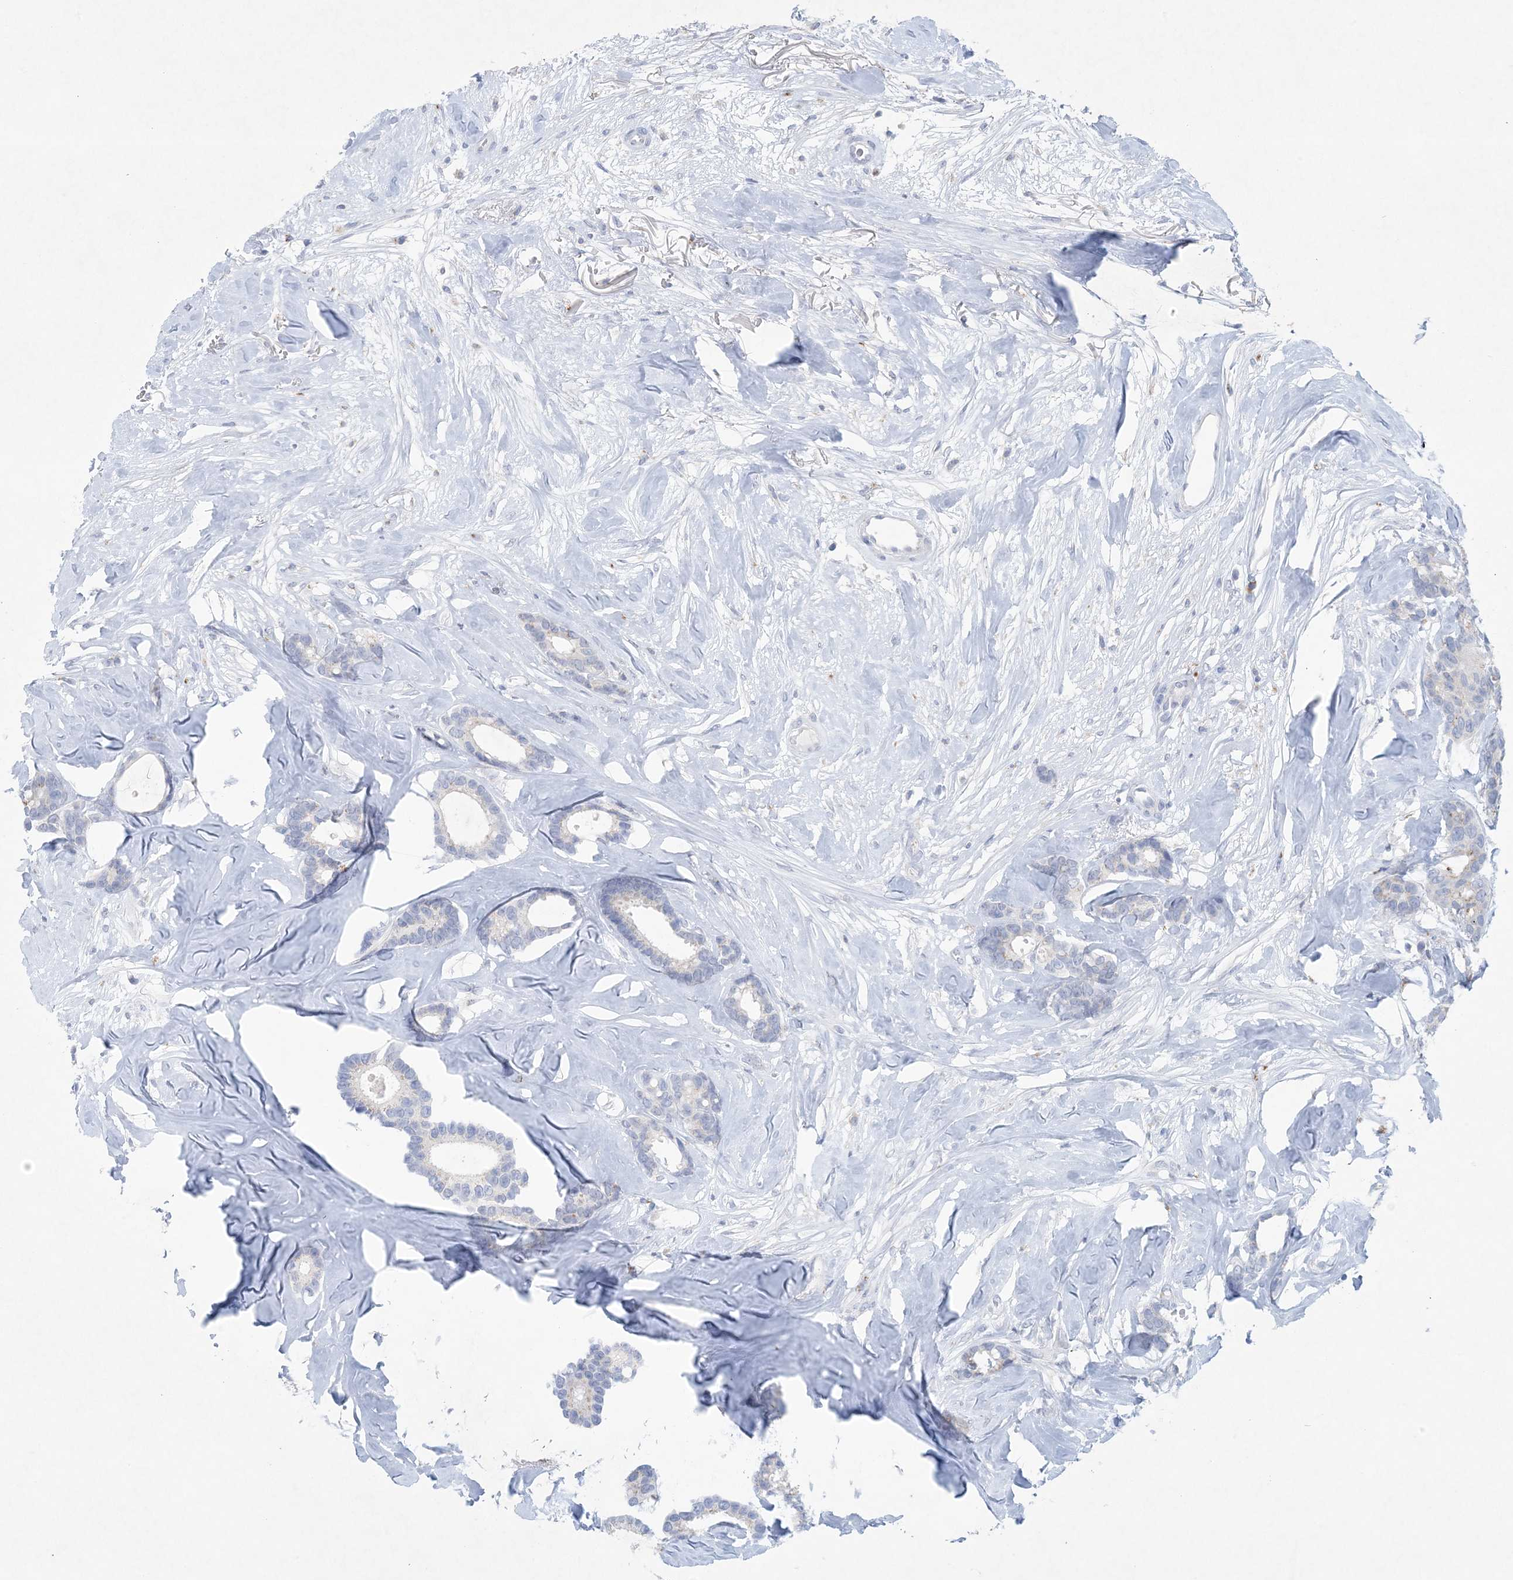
{"staining": {"intensity": "negative", "quantity": "none", "location": "none"}, "tissue": "breast cancer", "cell_type": "Tumor cells", "image_type": "cancer", "snomed": [{"axis": "morphology", "description": "Duct carcinoma"}, {"axis": "topography", "description": "Breast"}], "caption": "Histopathology image shows no significant protein staining in tumor cells of breast cancer (infiltrating ductal carcinoma). (Brightfield microscopy of DAB (3,3'-diaminobenzidine) IHC at high magnification).", "gene": "GABRG1", "patient": {"sex": "female", "age": 87}}